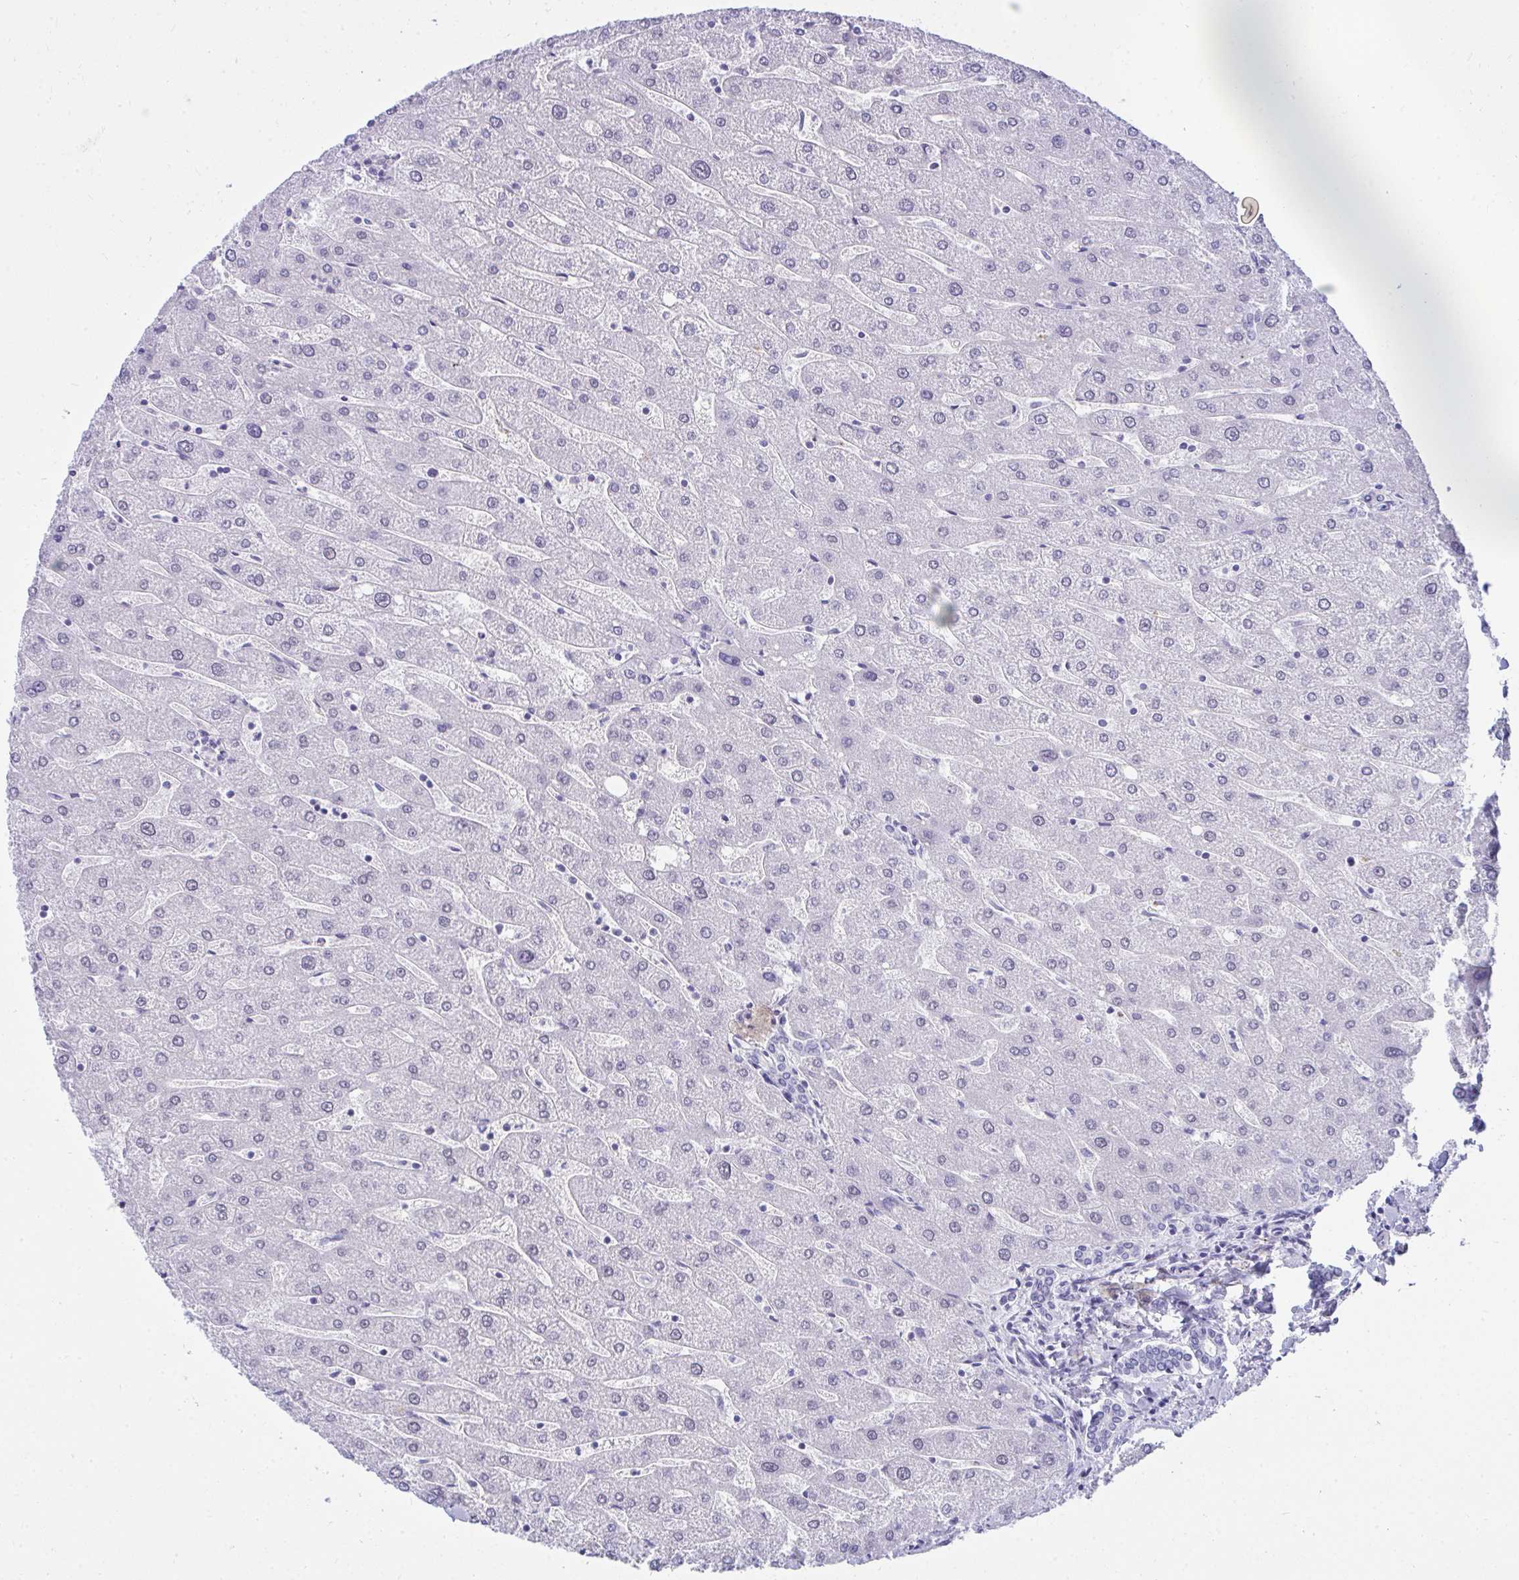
{"staining": {"intensity": "negative", "quantity": "none", "location": "none"}, "tissue": "liver", "cell_type": "Cholangiocytes", "image_type": "normal", "snomed": [{"axis": "morphology", "description": "Normal tissue, NOS"}, {"axis": "topography", "description": "Liver"}], "caption": "This is an immunohistochemistry micrograph of unremarkable liver. There is no positivity in cholangiocytes.", "gene": "OR5F1", "patient": {"sex": "male", "age": 67}}